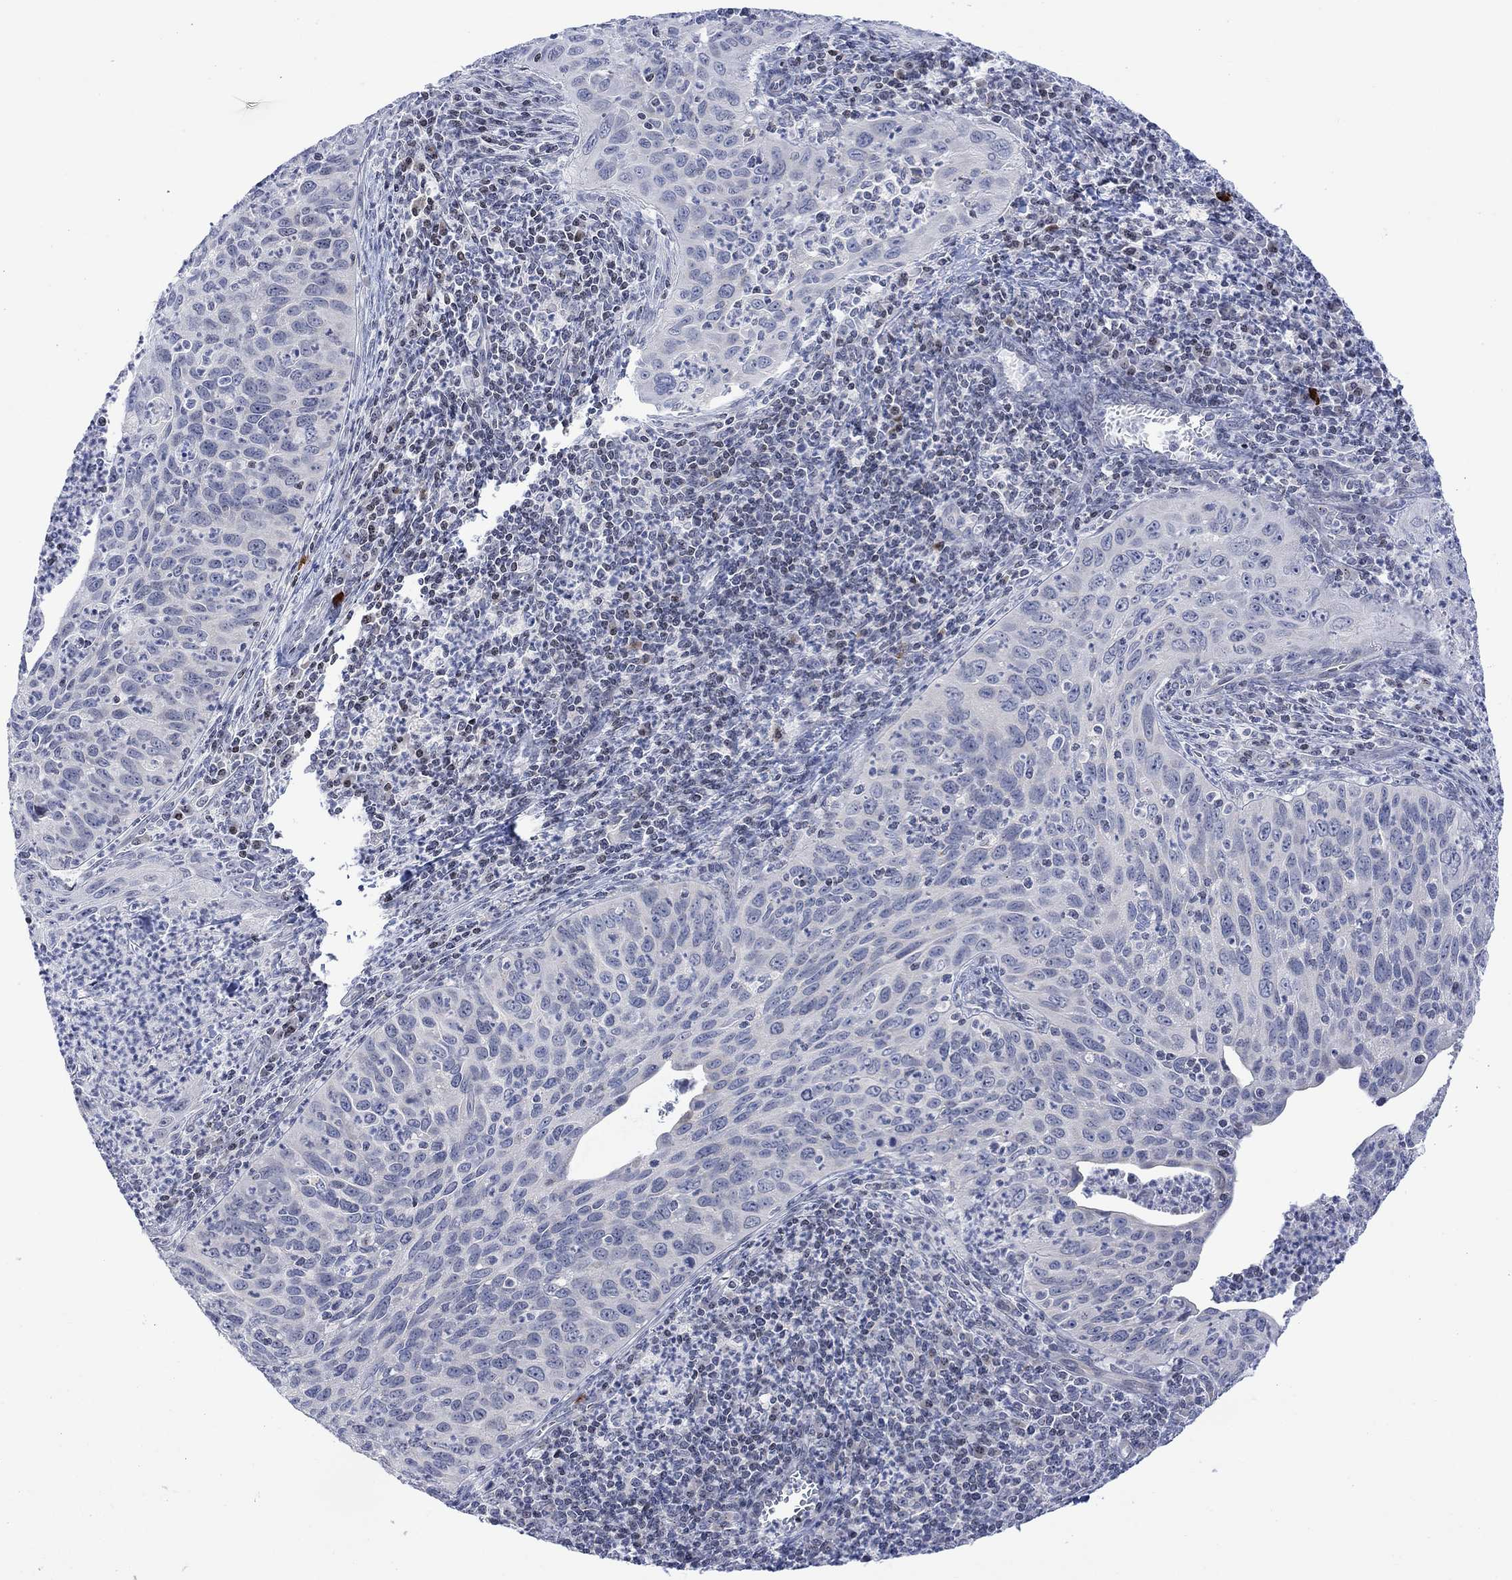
{"staining": {"intensity": "negative", "quantity": "none", "location": "none"}, "tissue": "cervical cancer", "cell_type": "Tumor cells", "image_type": "cancer", "snomed": [{"axis": "morphology", "description": "Squamous cell carcinoma, NOS"}, {"axis": "topography", "description": "Cervix"}], "caption": "Immunohistochemistry histopathology image of neoplastic tissue: human squamous cell carcinoma (cervical) stained with DAB exhibits no significant protein expression in tumor cells.", "gene": "DCX", "patient": {"sex": "female", "age": 26}}